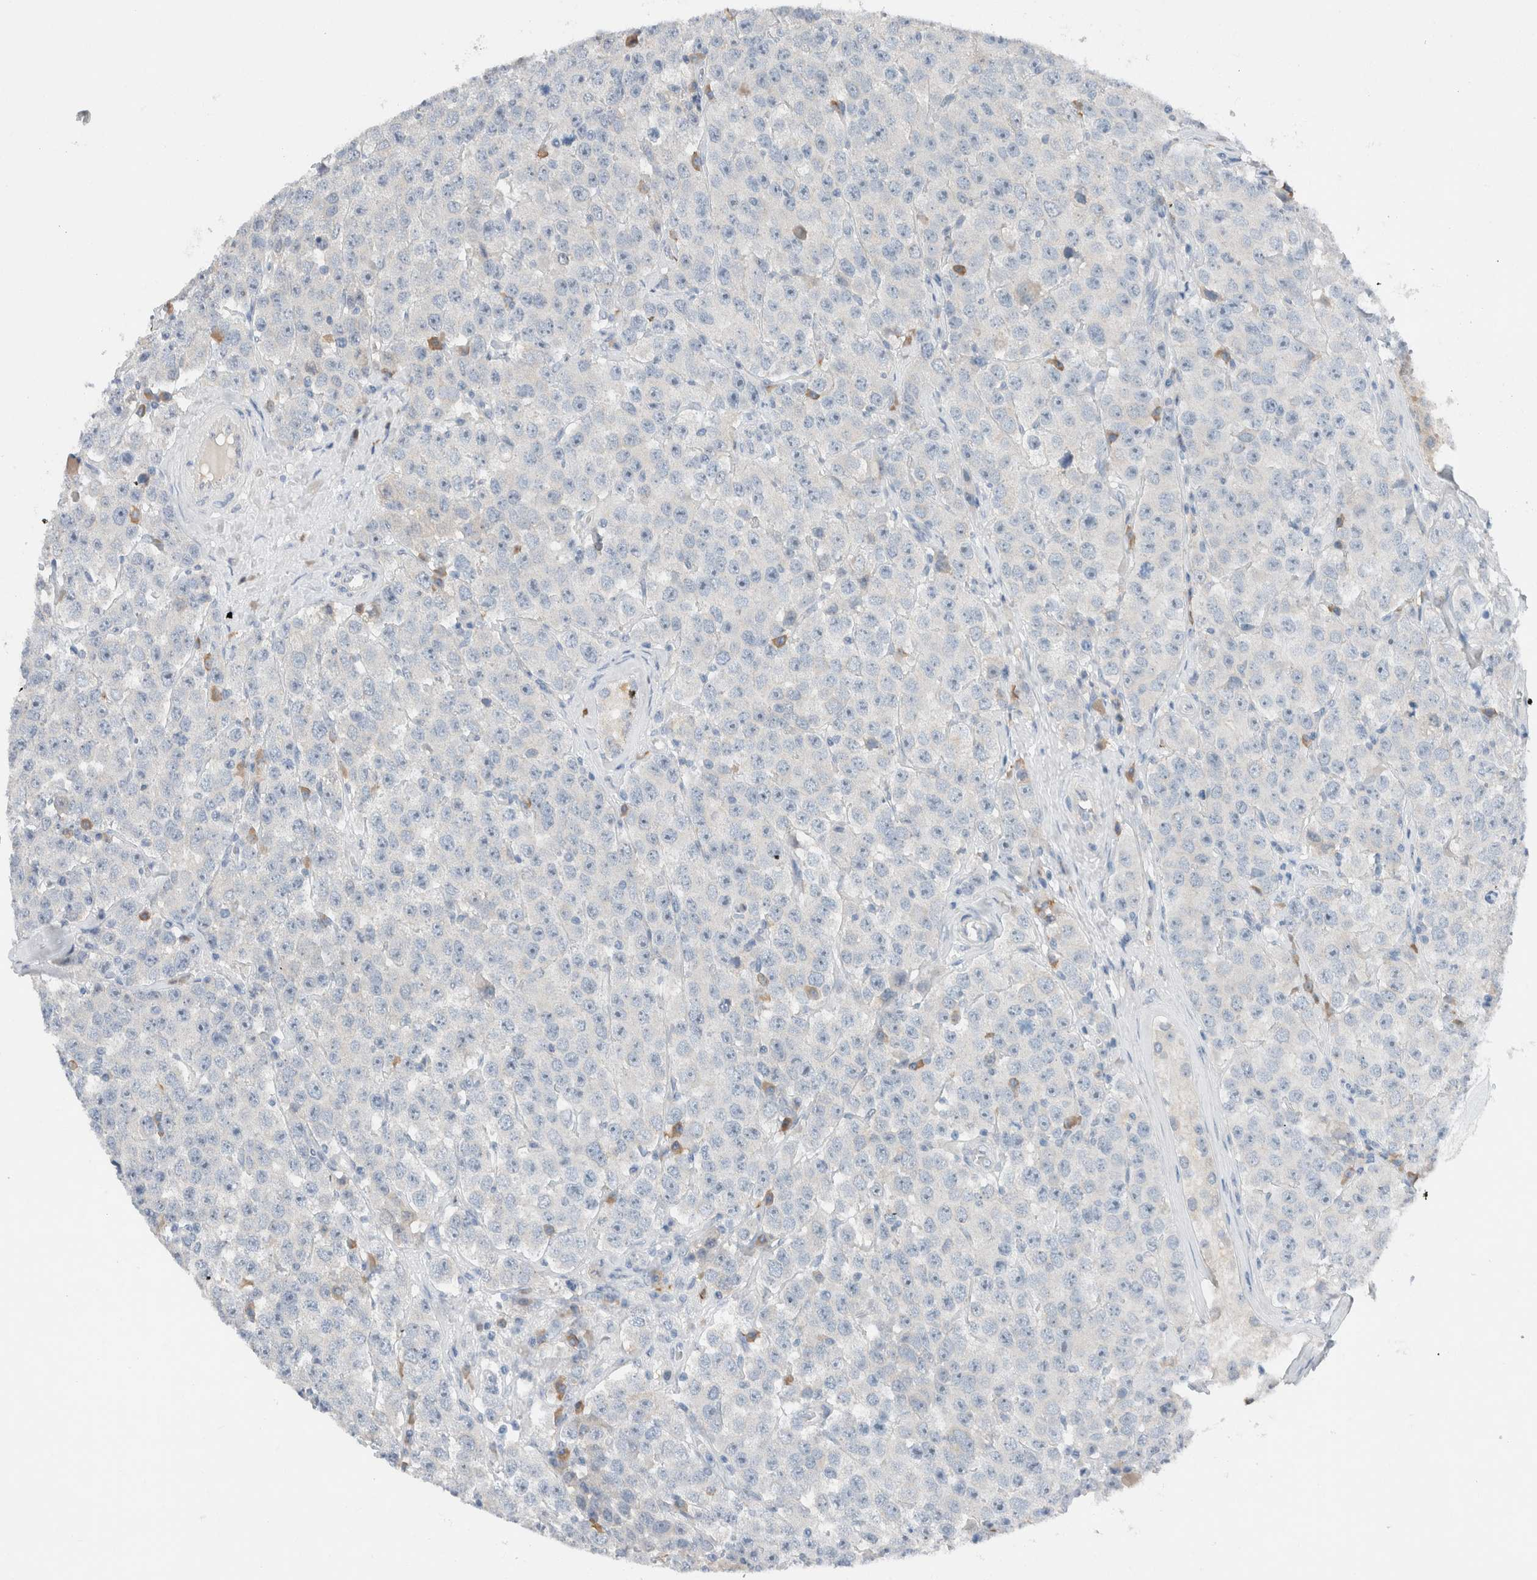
{"staining": {"intensity": "negative", "quantity": "none", "location": "none"}, "tissue": "testis cancer", "cell_type": "Tumor cells", "image_type": "cancer", "snomed": [{"axis": "morphology", "description": "Seminoma, NOS"}, {"axis": "morphology", "description": "Carcinoma, Embryonal, NOS"}, {"axis": "topography", "description": "Testis"}], "caption": "The histopathology image displays no significant expression in tumor cells of testis seminoma. Brightfield microscopy of immunohistochemistry stained with DAB (brown) and hematoxylin (blue), captured at high magnification.", "gene": "DUOX1", "patient": {"sex": "male", "age": 28}}